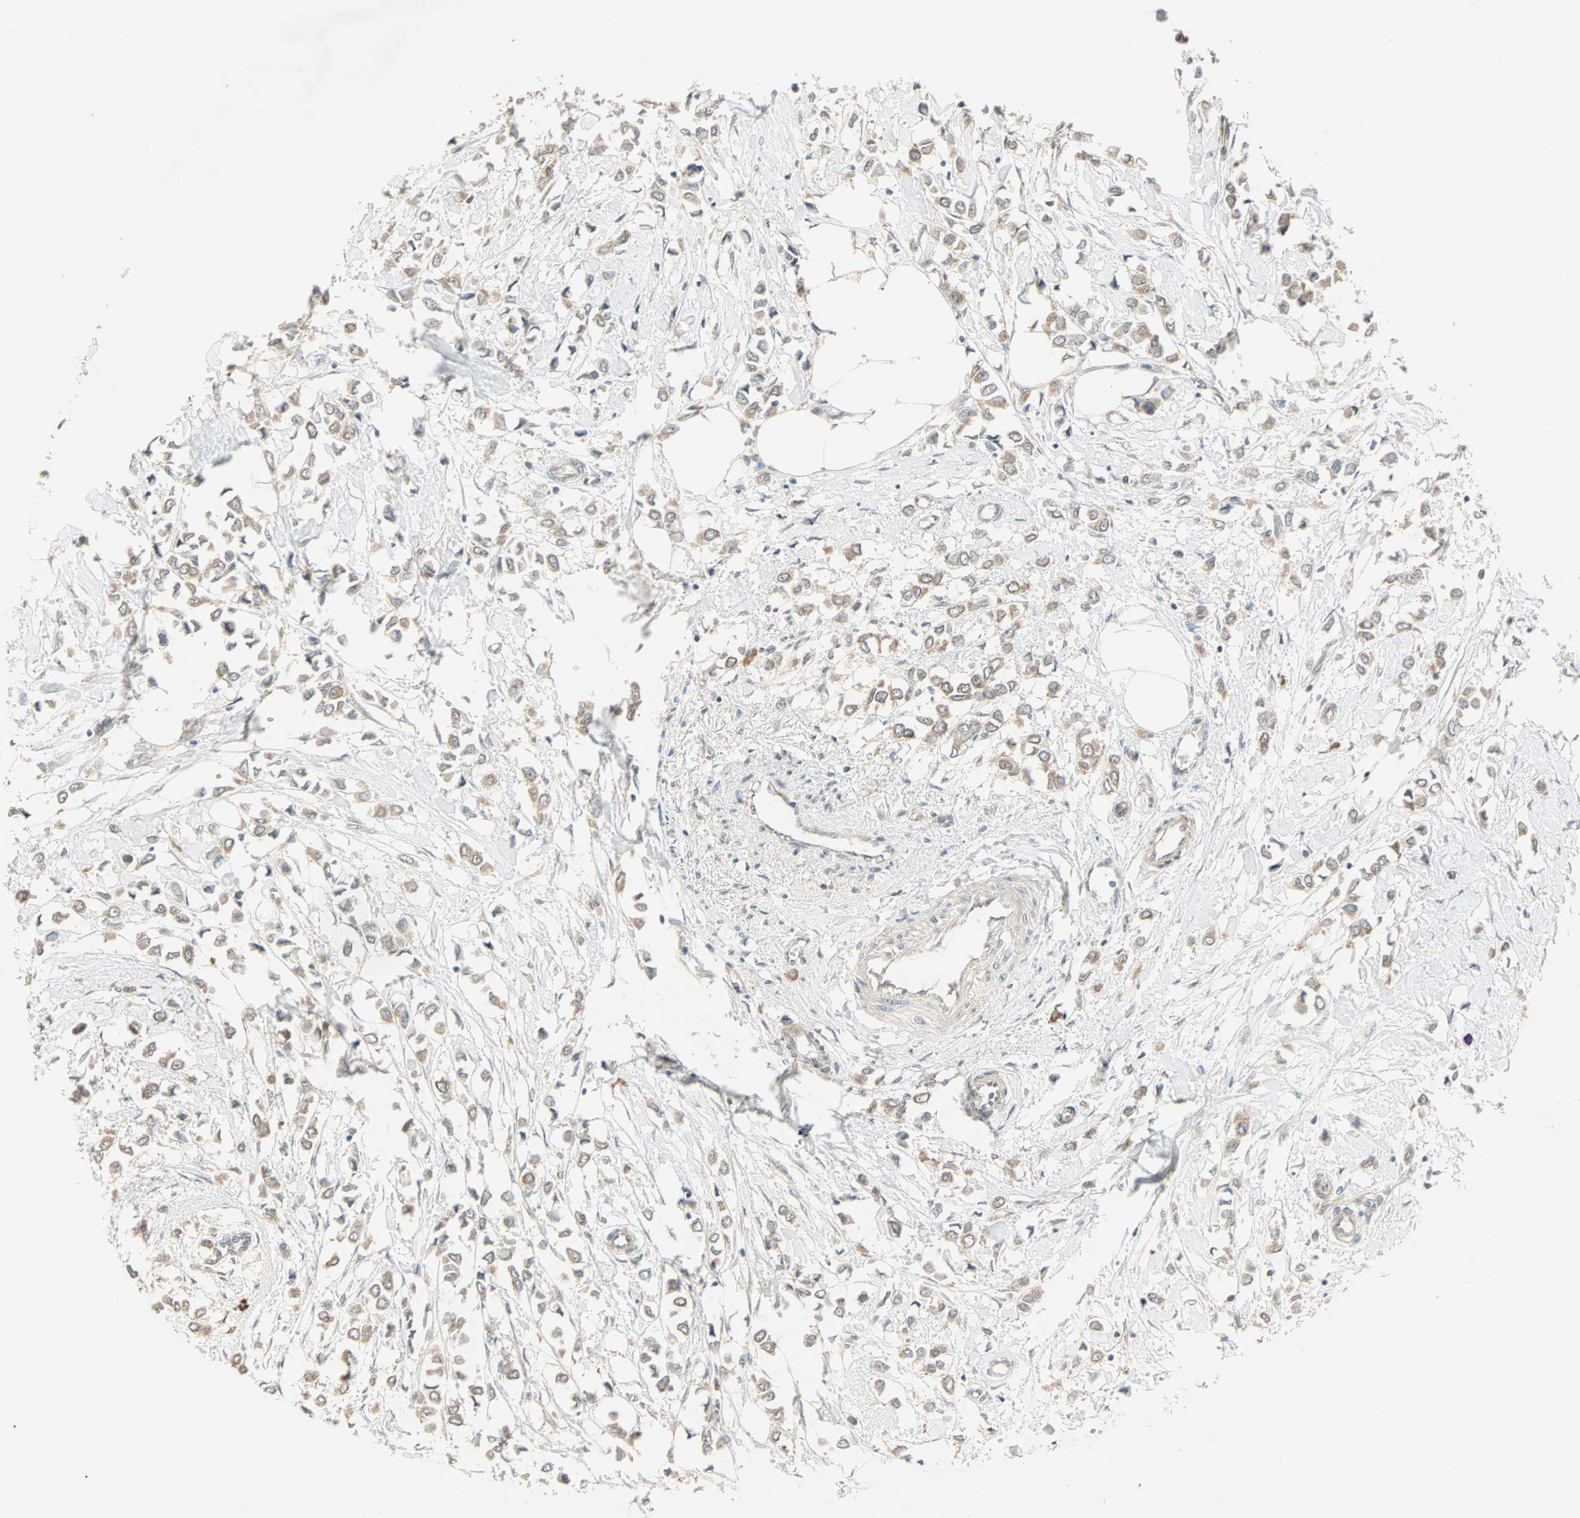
{"staining": {"intensity": "moderate", "quantity": ">75%", "location": "cytoplasmic/membranous"}, "tissue": "breast cancer", "cell_type": "Tumor cells", "image_type": "cancer", "snomed": [{"axis": "morphology", "description": "Lobular carcinoma"}, {"axis": "topography", "description": "Breast"}], "caption": "Lobular carcinoma (breast) stained with immunohistochemistry (IHC) reveals moderate cytoplasmic/membranous staining in about >75% of tumor cells.", "gene": "TTF2", "patient": {"sex": "female", "age": 51}}